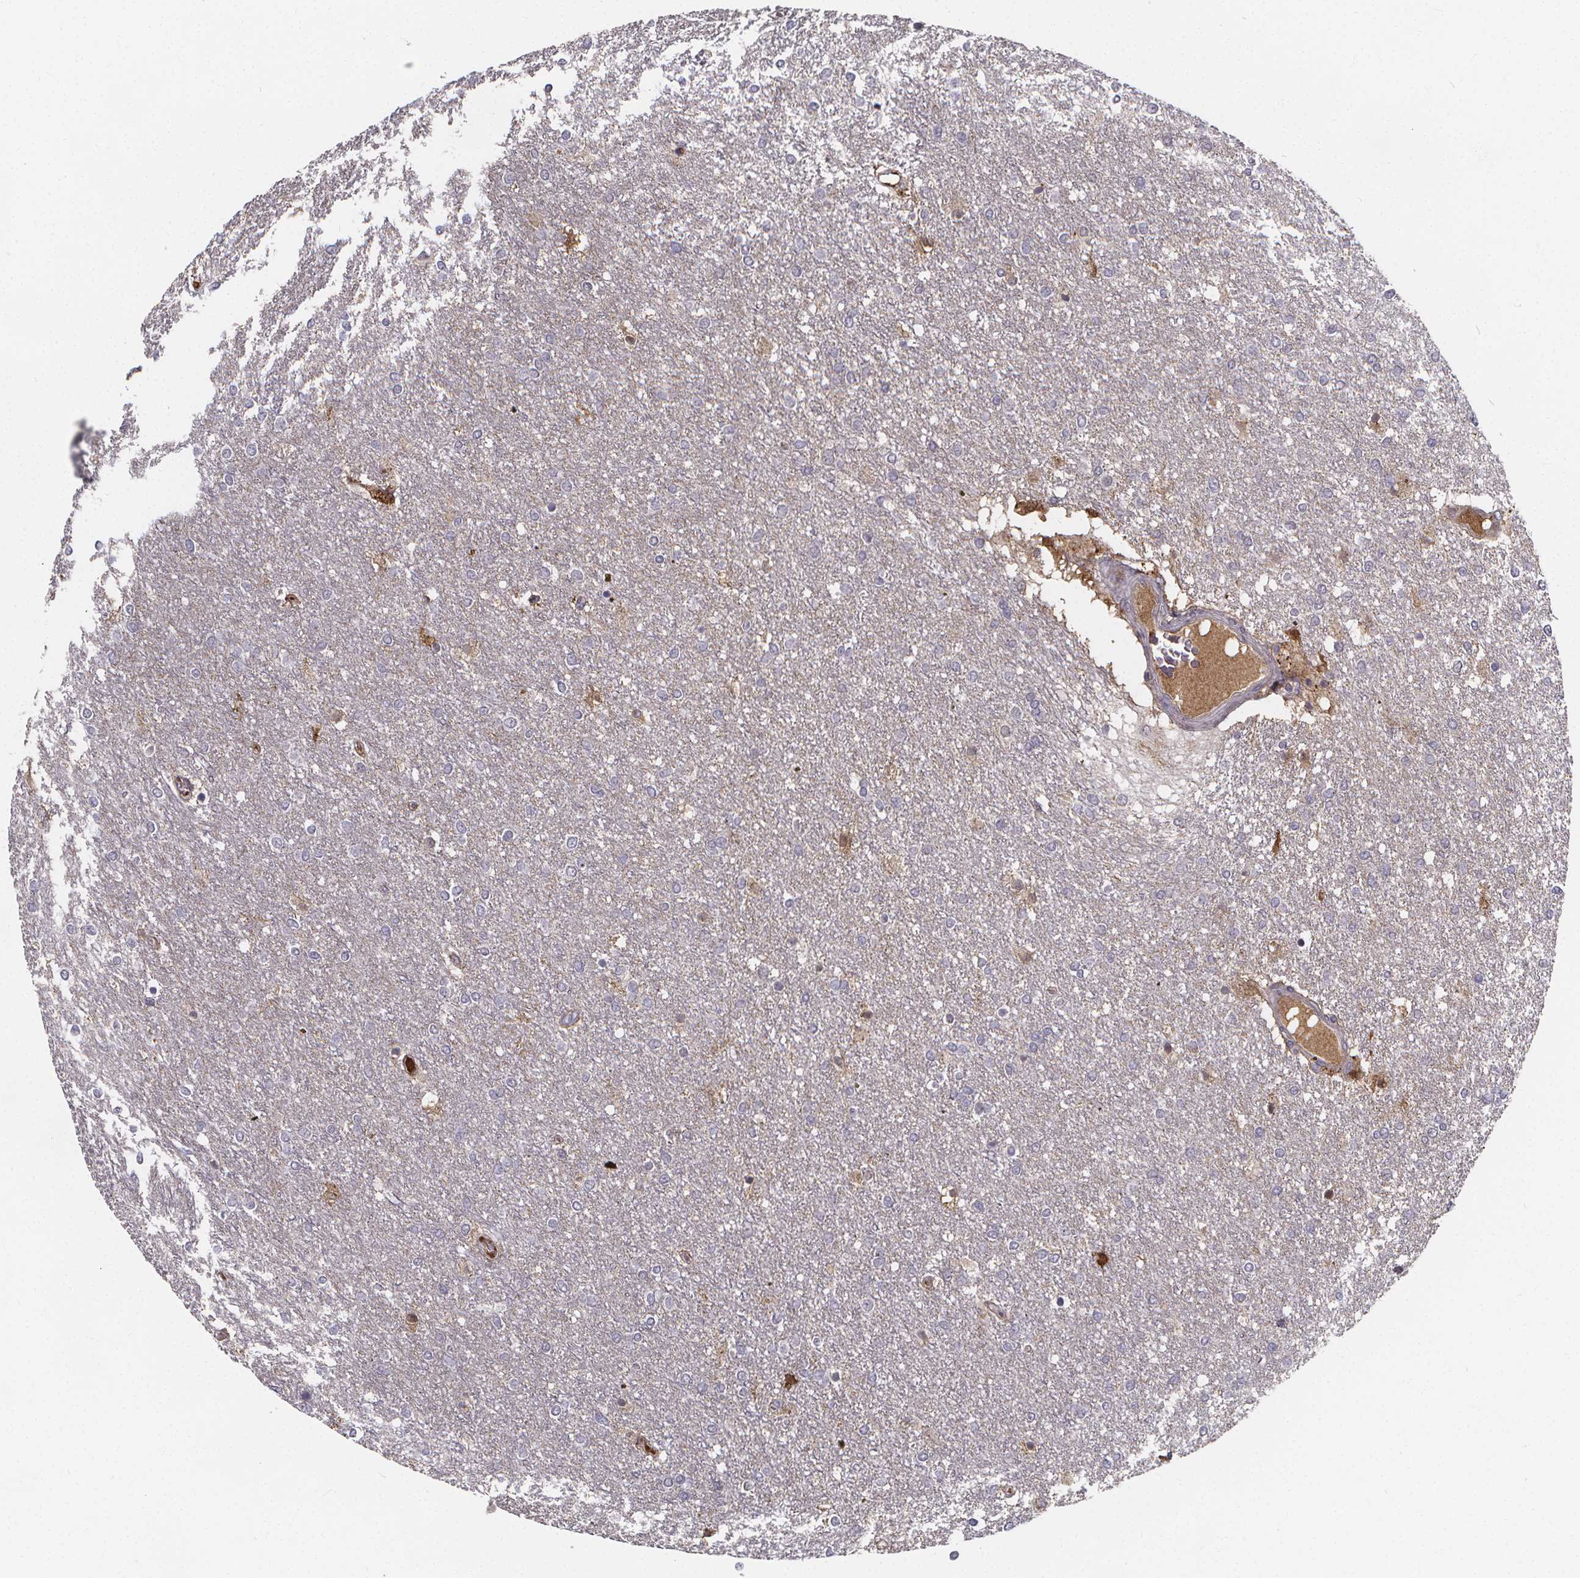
{"staining": {"intensity": "negative", "quantity": "none", "location": "none"}, "tissue": "glioma", "cell_type": "Tumor cells", "image_type": "cancer", "snomed": [{"axis": "morphology", "description": "Glioma, malignant, High grade"}, {"axis": "topography", "description": "Brain"}], "caption": "Glioma was stained to show a protein in brown. There is no significant positivity in tumor cells.", "gene": "AGT", "patient": {"sex": "female", "age": 61}}